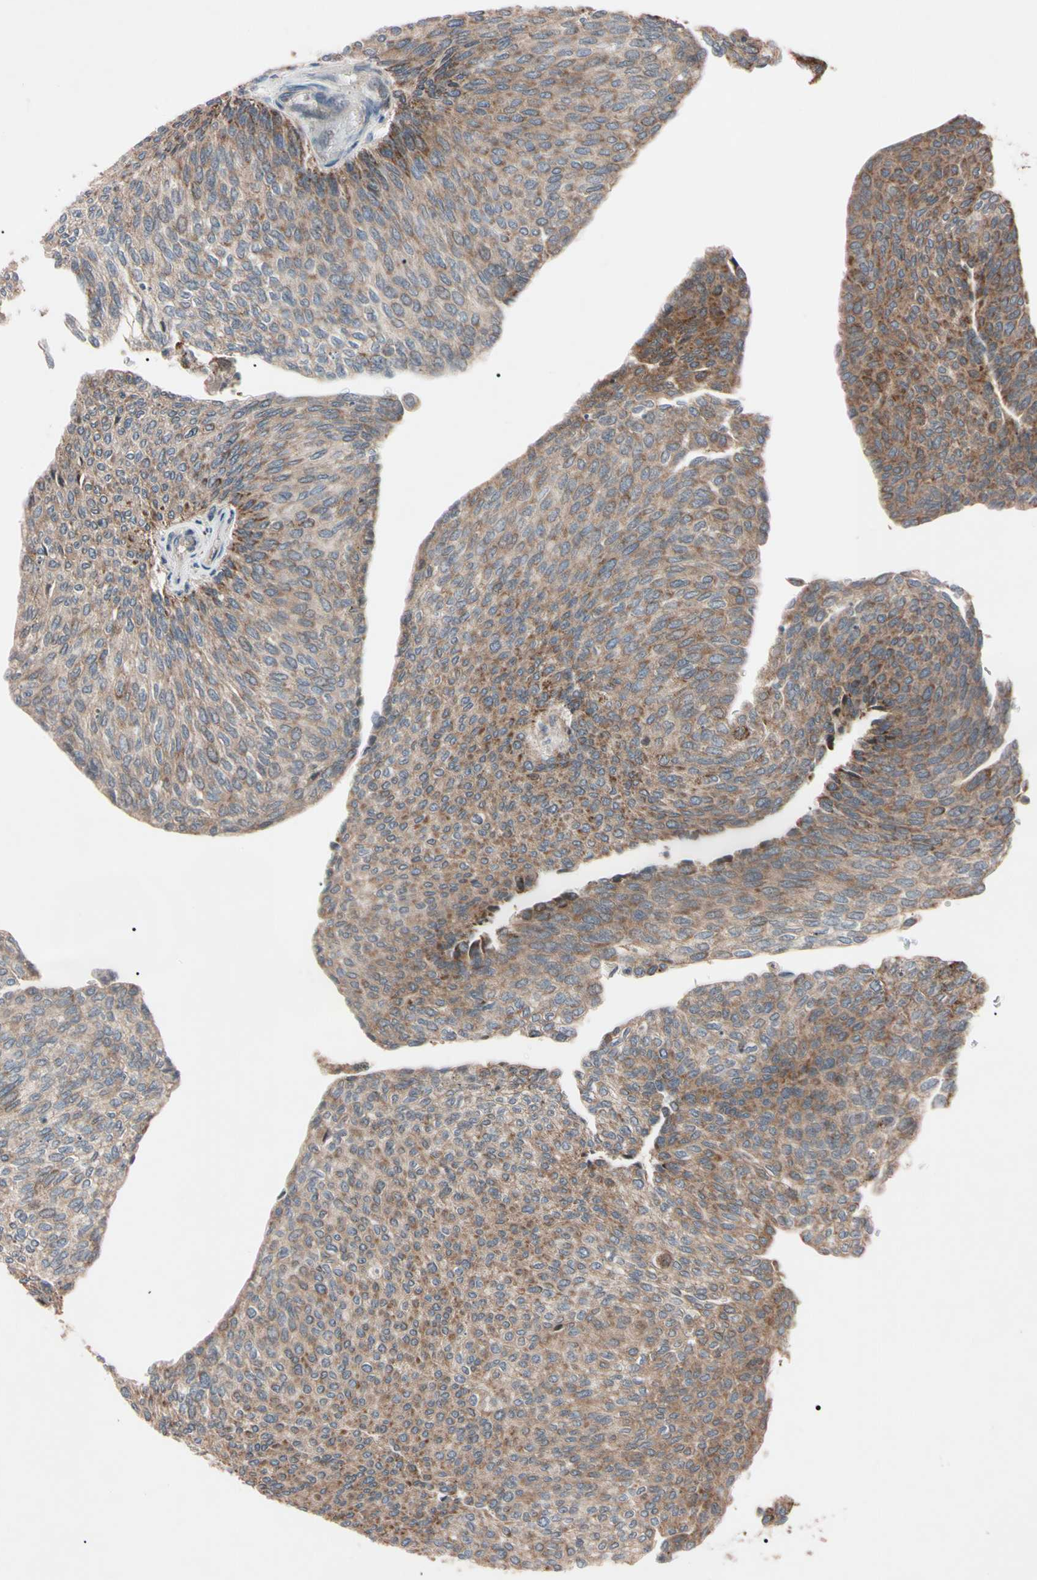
{"staining": {"intensity": "weak", "quantity": ">75%", "location": "cytoplasmic/membranous"}, "tissue": "urothelial cancer", "cell_type": "Tumor cells", "image_type": "cancer", "snomed": [{"axis": "morphology", "description": "Urothelial carcinoma, Low grade"}, {"axis": "topography", "description": "Urinary bladder"}], "caption": "Tumor cells display weak cytoplasmic/membranous staining in about >75% of cells in urothelial cancer.", "gene": "TNFRSF1A", "patient": {"sex": "female", "age": 79}}